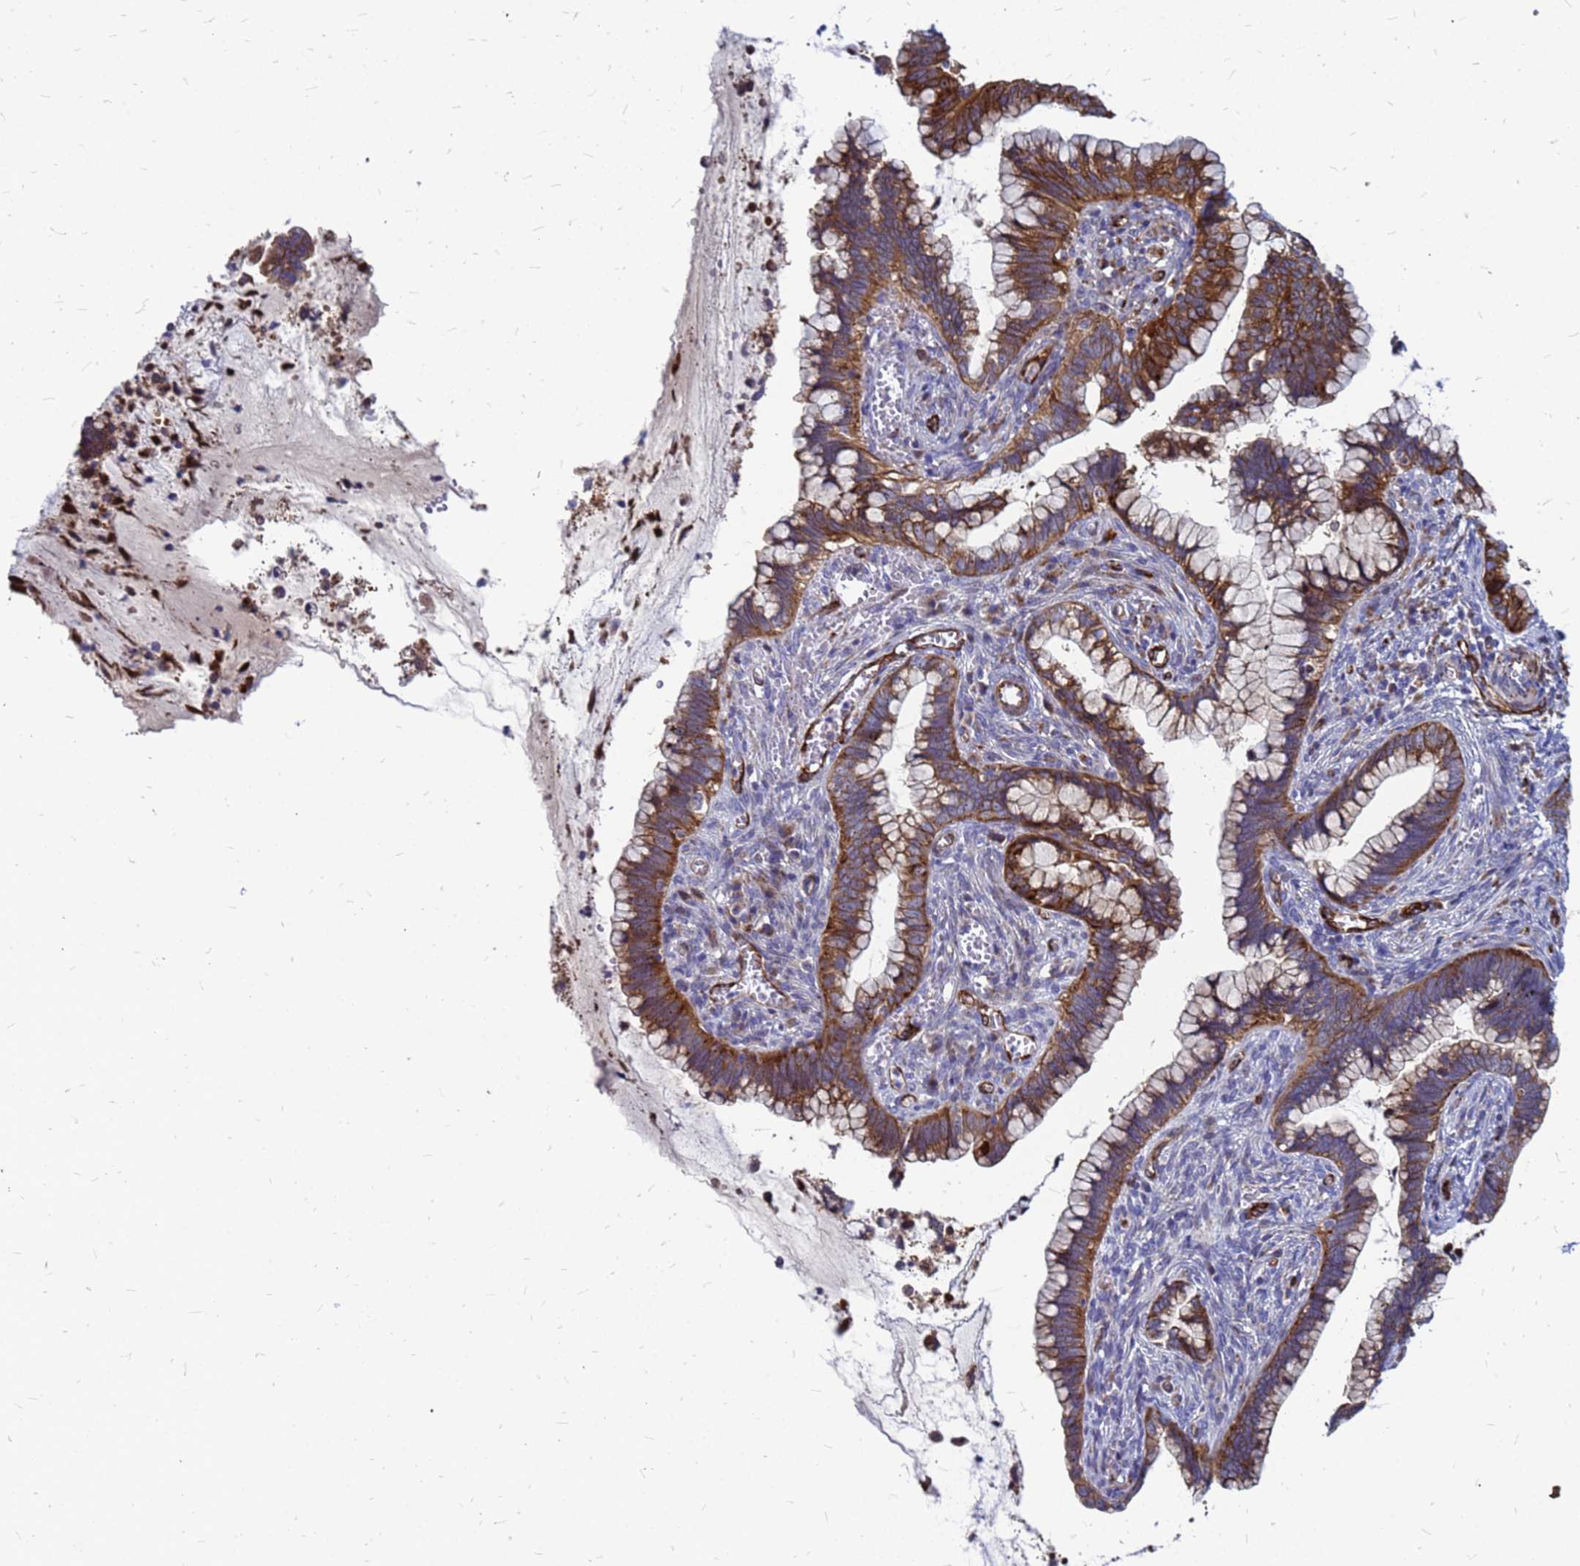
{"staining": {"intensity": "strong", "quantity": ">75%", "location": "cytoplasmic/membranous"}, "tissue": "cervical cancer", "cell_type": "Tumor cells", "image_type": "cancer", "snomed": [{"axis": "morphology", "description": "Adenocarcinoma, NOS"}, {"axis": "topography", "description": "Cervix"}], "caption": "The histopathology image shows immunohistochemical staining of cervical cancer. There is strong cytoplasmic/membranous staining is identified in about >75% of tumor cells.", "gene": "NOSTRIN", "patient": {"sex": "female", "age": 44}}